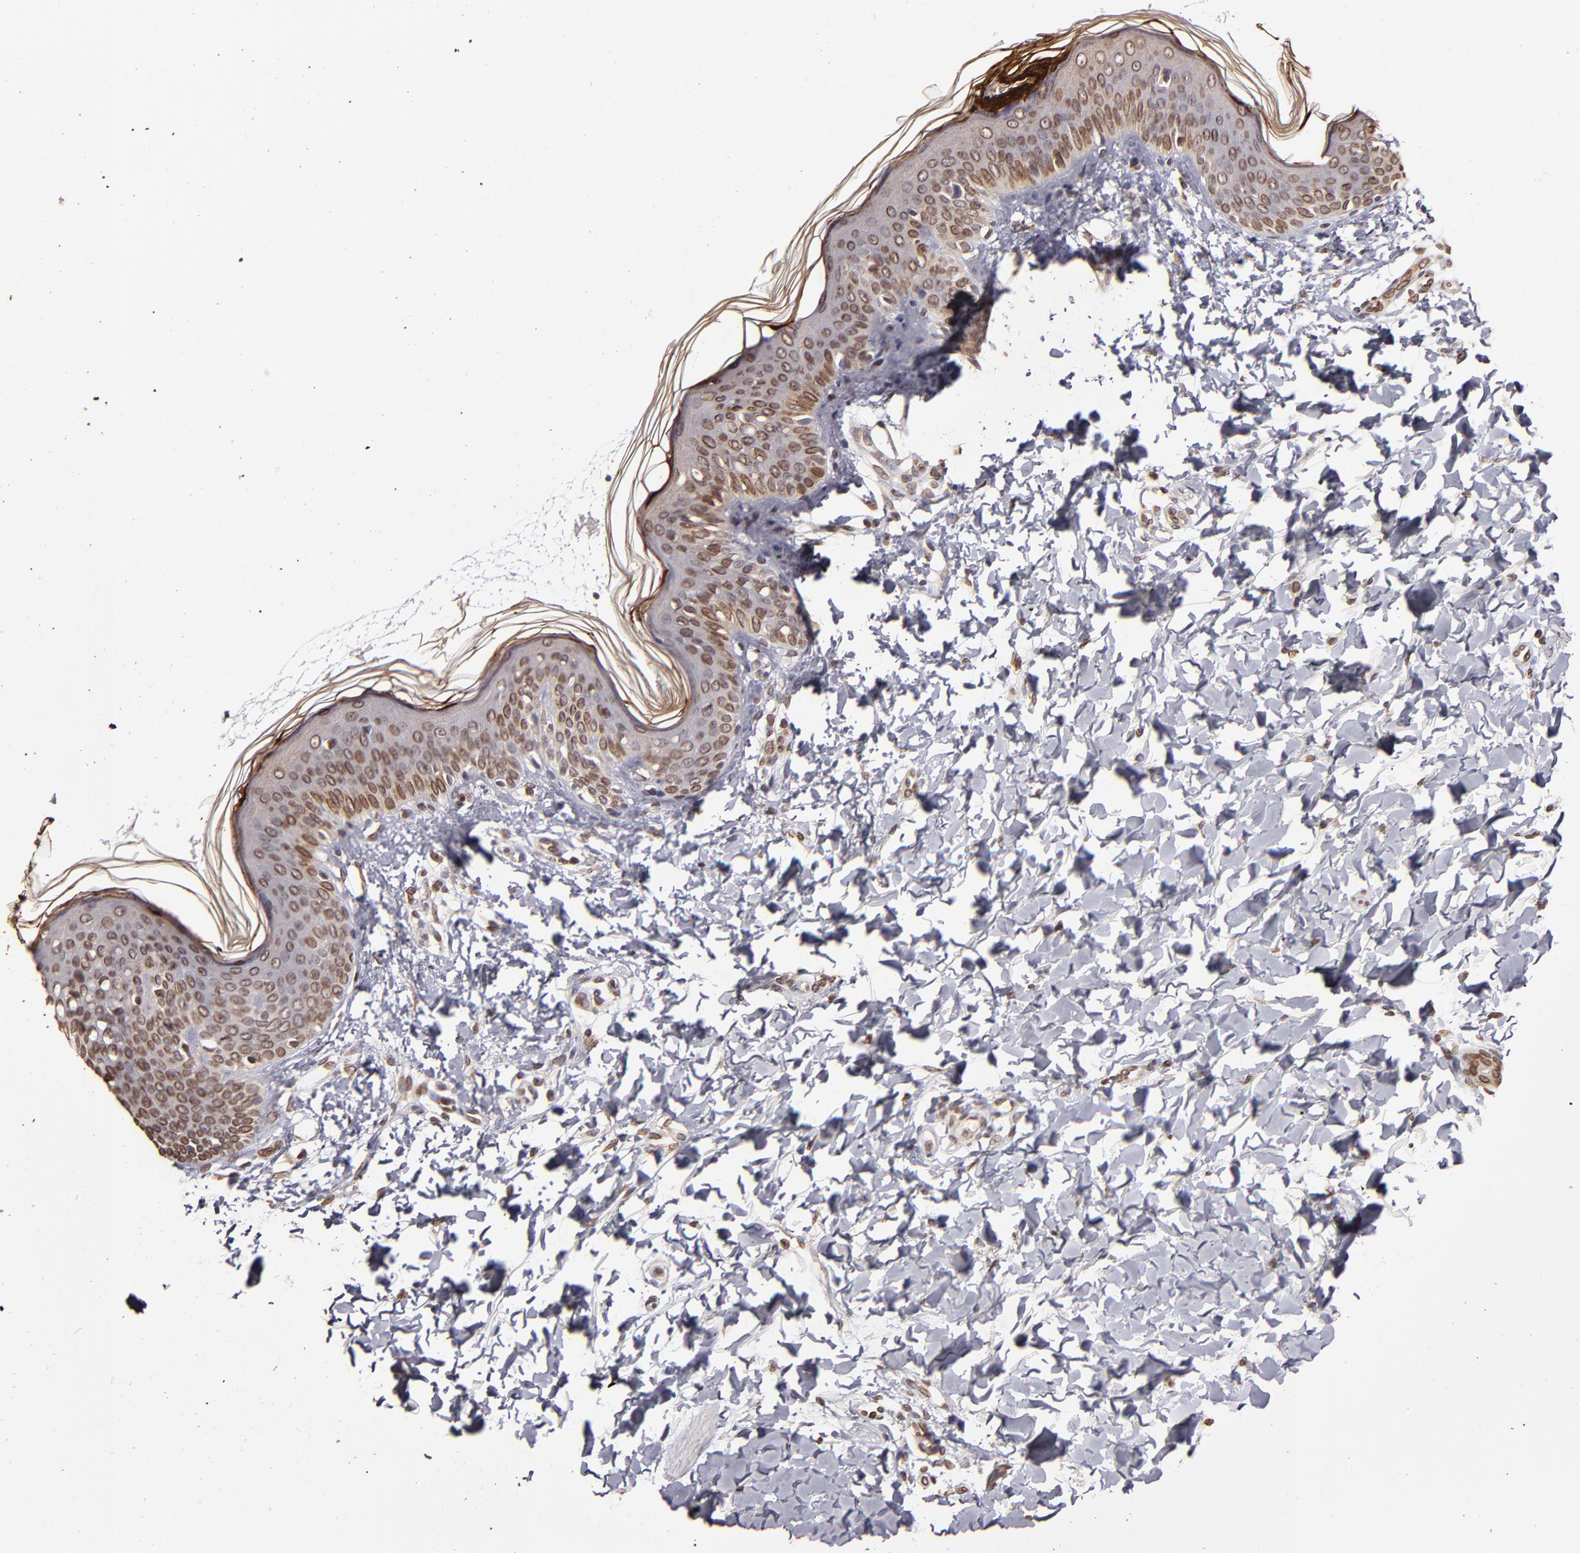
{"staining": {"intensity": "strong", "quantity": ">75%", "location": "cytoplasmic/membranous,nuclear"}, "tissue": "skin", "cell_type": "Fibroblasts", "image_type": "normal", "snomed": [{"axis": "morphology", "description": "Normal tissue, NOS"}, {"axis": "topography", "description": "Skin"}], "caption": "Protein staining by immunohistochemistry demonstrates strong cytoplasmic/membranous,nuclear positivity in about >75% of fibroblasts in normal skin. (IHC, brightfield microscopy, high magnification).", "gene": "PUM3", "patient": {"sex": "female", "age": 4}}